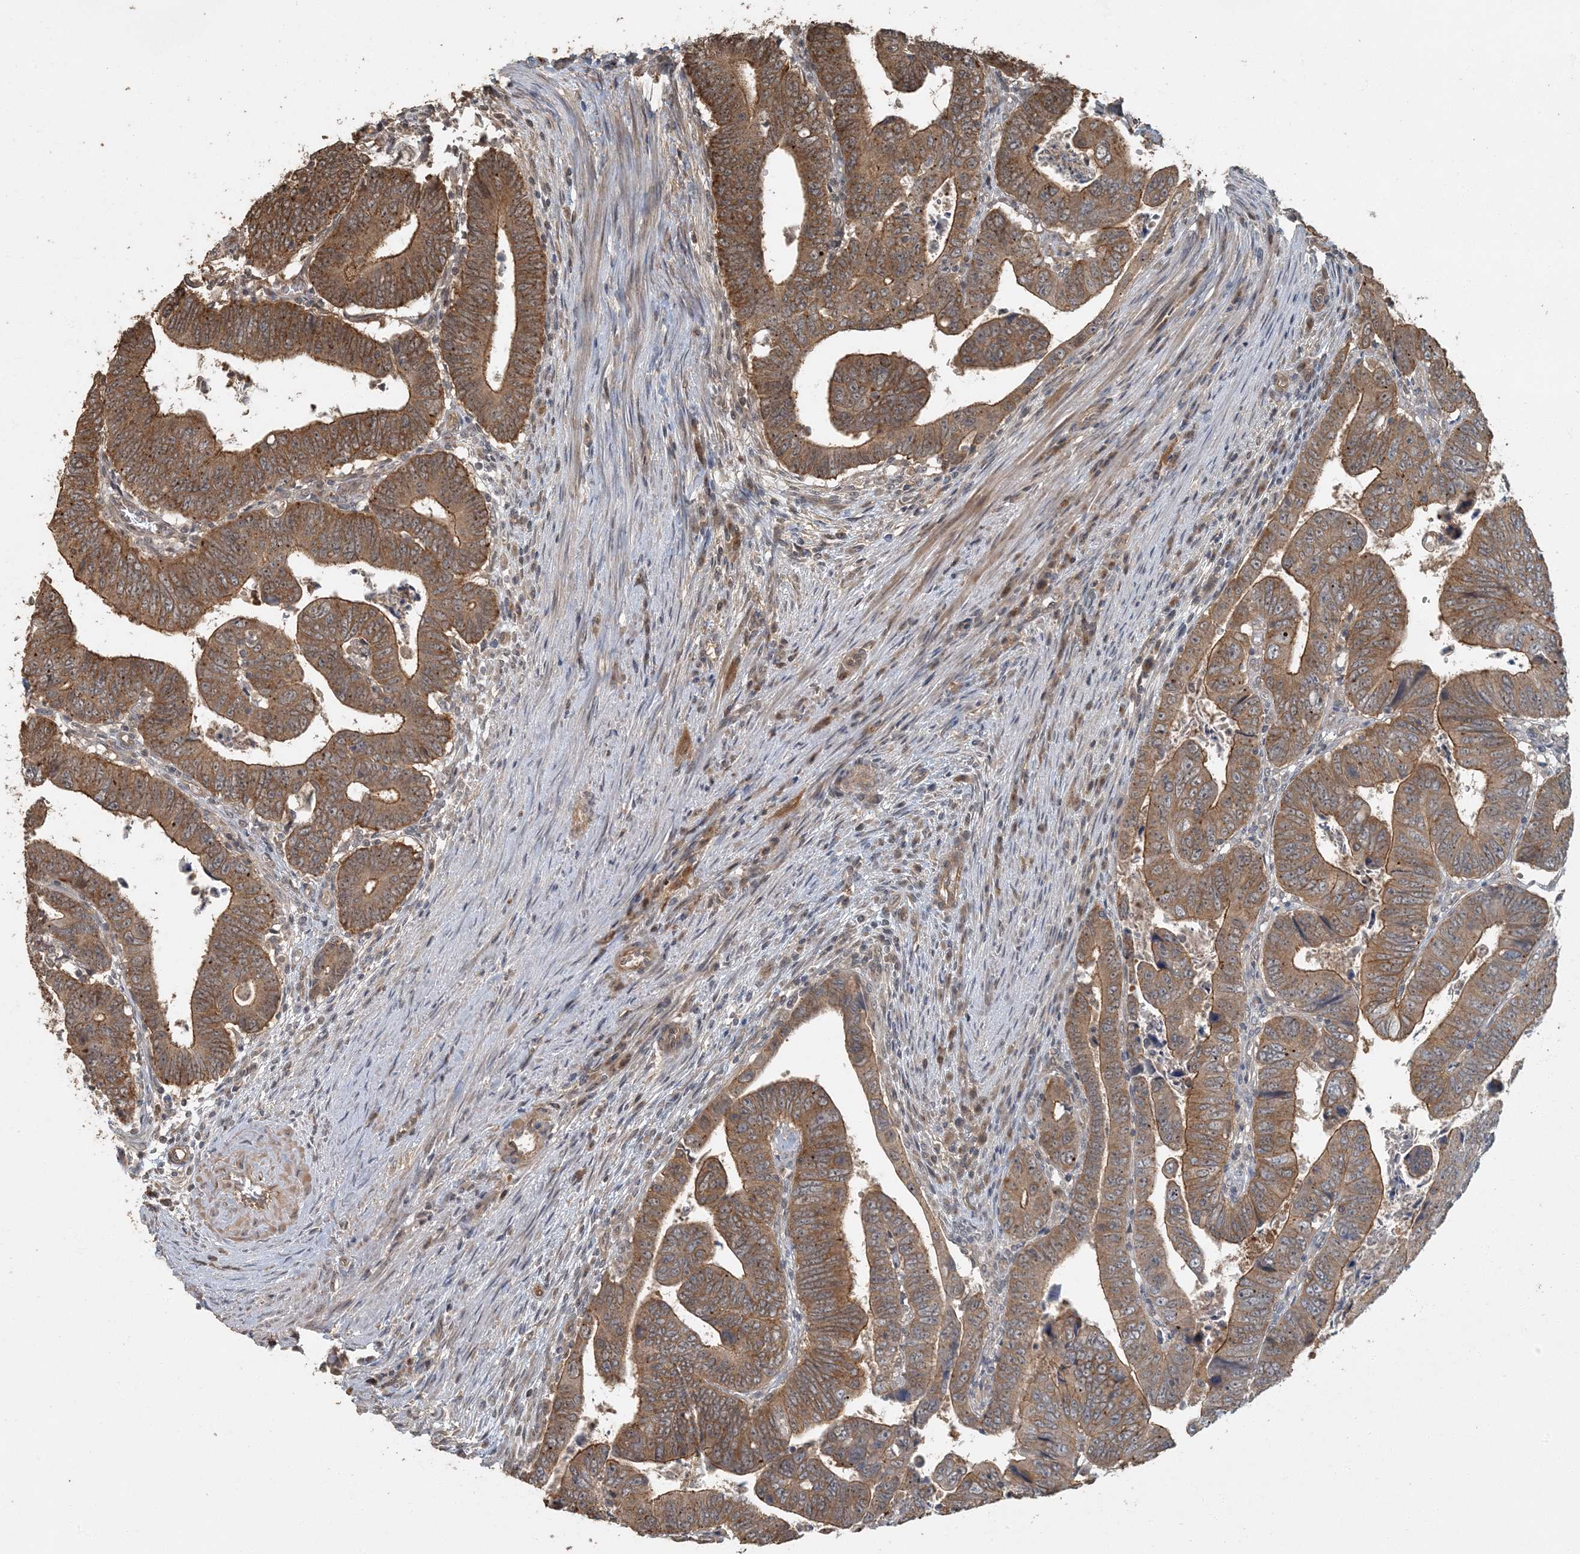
{"staining": {"intensity": "moderate", "quantity": ">75%", "location": "cytoplasmic/membranous"}, "tissue": "colorectal cancer", "cell_type": "Tumor cells", "image_type": "cancer", "snomed": [{"axis": "morphology", "description": "Normal tissue, NOS"}, {"axis": "morphology", "description": "Adenocarcinoma, NOS"}, {"axis": "topography", "description": "Rectum"}], "caption": "Brown immunohistochemical staining in adenocarcinoma (colorectal) displays moderate cytoplasmic/membranous staining in approximately >75% of tumor cells.", "gene": "AK9", "patient": {"sex": "female", "age": 65}}